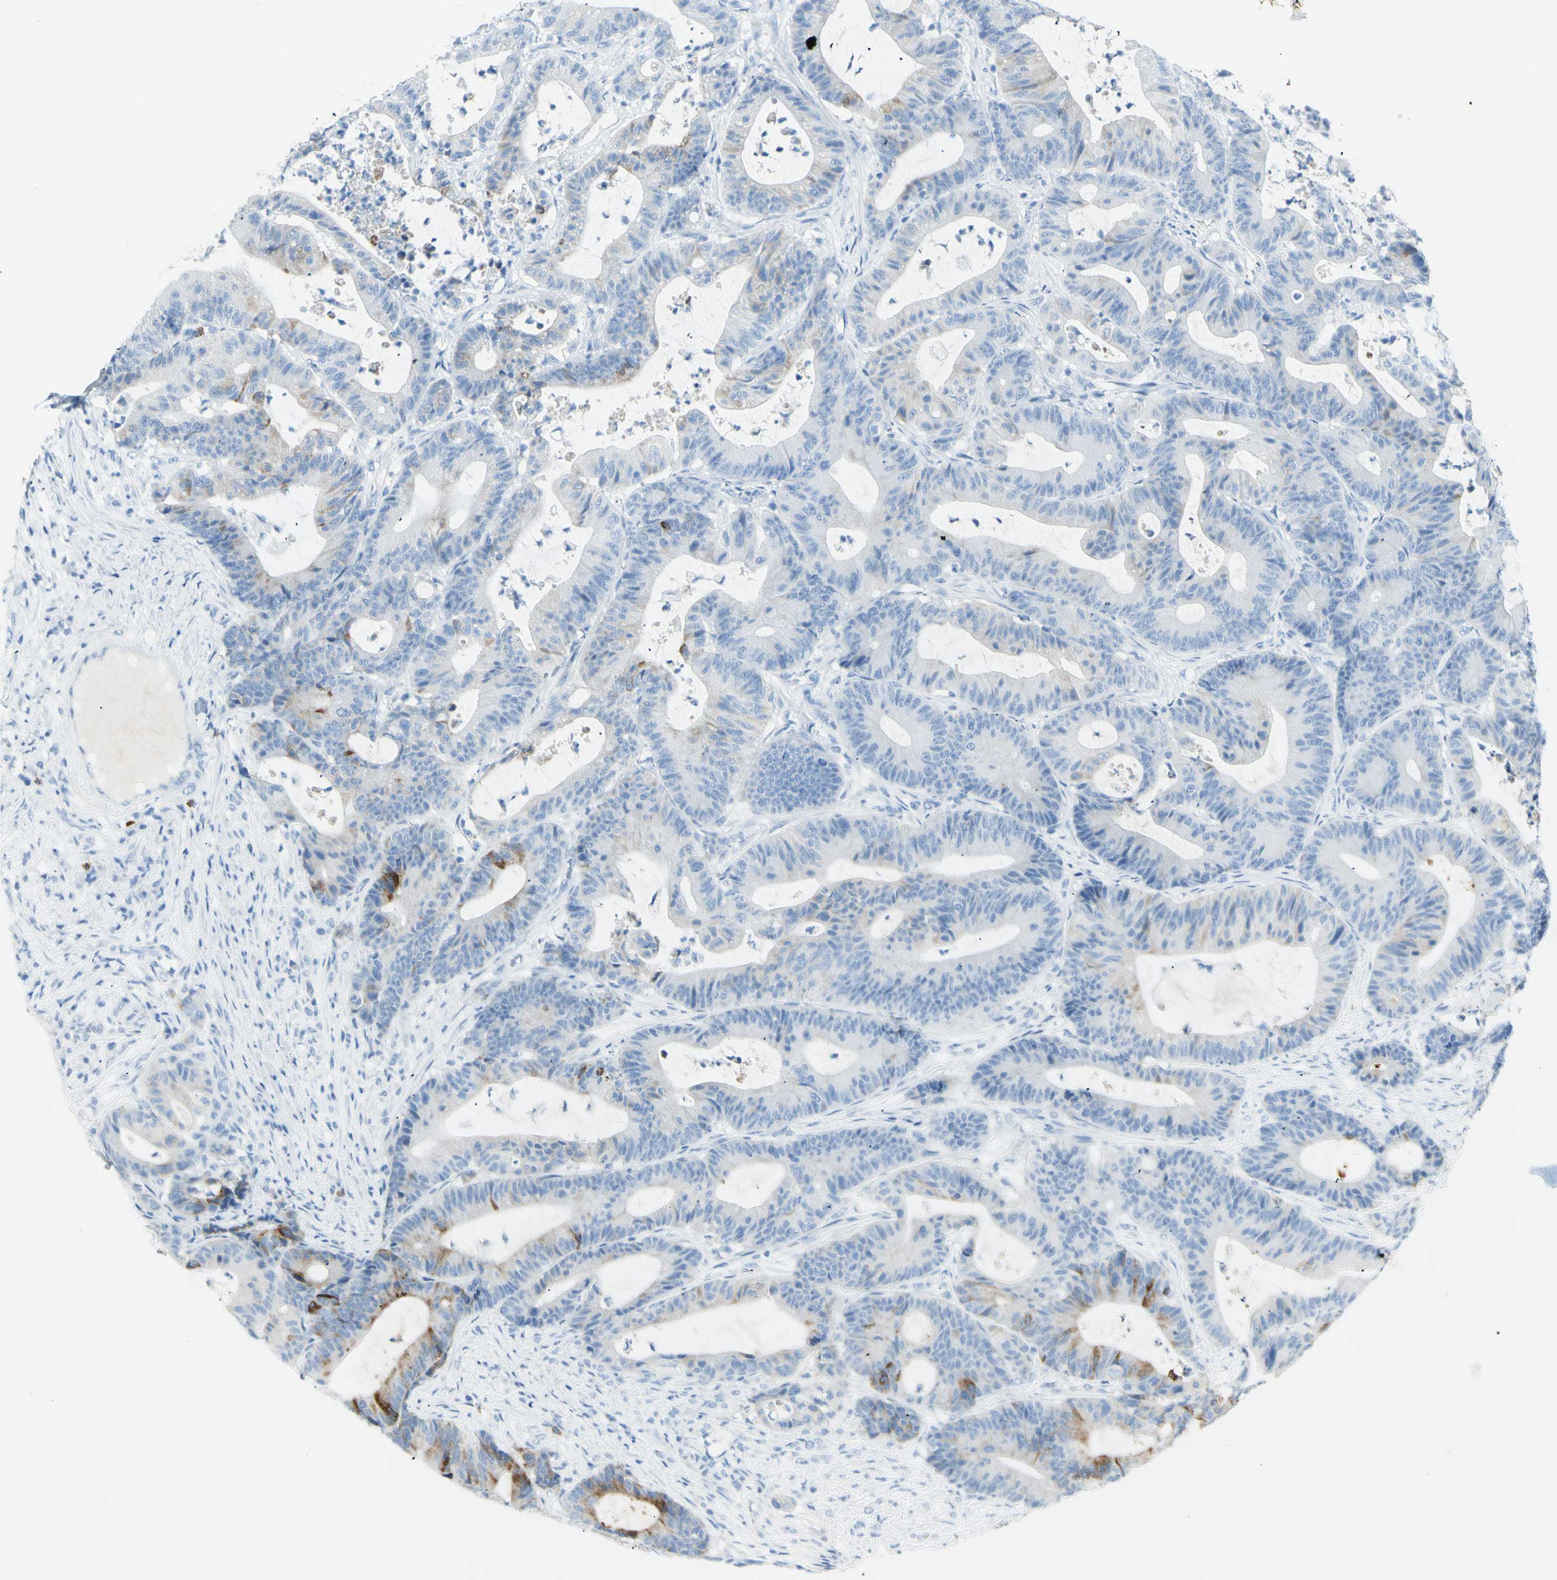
{"staining": {"intensity": "moderate", "quantity": "<25%", "location": "cytoplasmic/membranous"}, "tissue": "colorectal cancer", "cell_type": "Tumor cells", "image_type": "cancer", "snomed": [{"axis": "morphology", "description": "Adenocarcinoma, NOS"}, {"axis": "topography", "description": "Colon"}], "caption": "Colorectal cancer tissue demonstrates moderate cytoplasmic/membranous positivity in approximately <25% of tumor cells, visualized by immunohistochemistry. (DAB = brown stain, brightfield microscopy at high magnification).", "gene": "LETM1", "patient": {"sex": "female", "age": 84}}